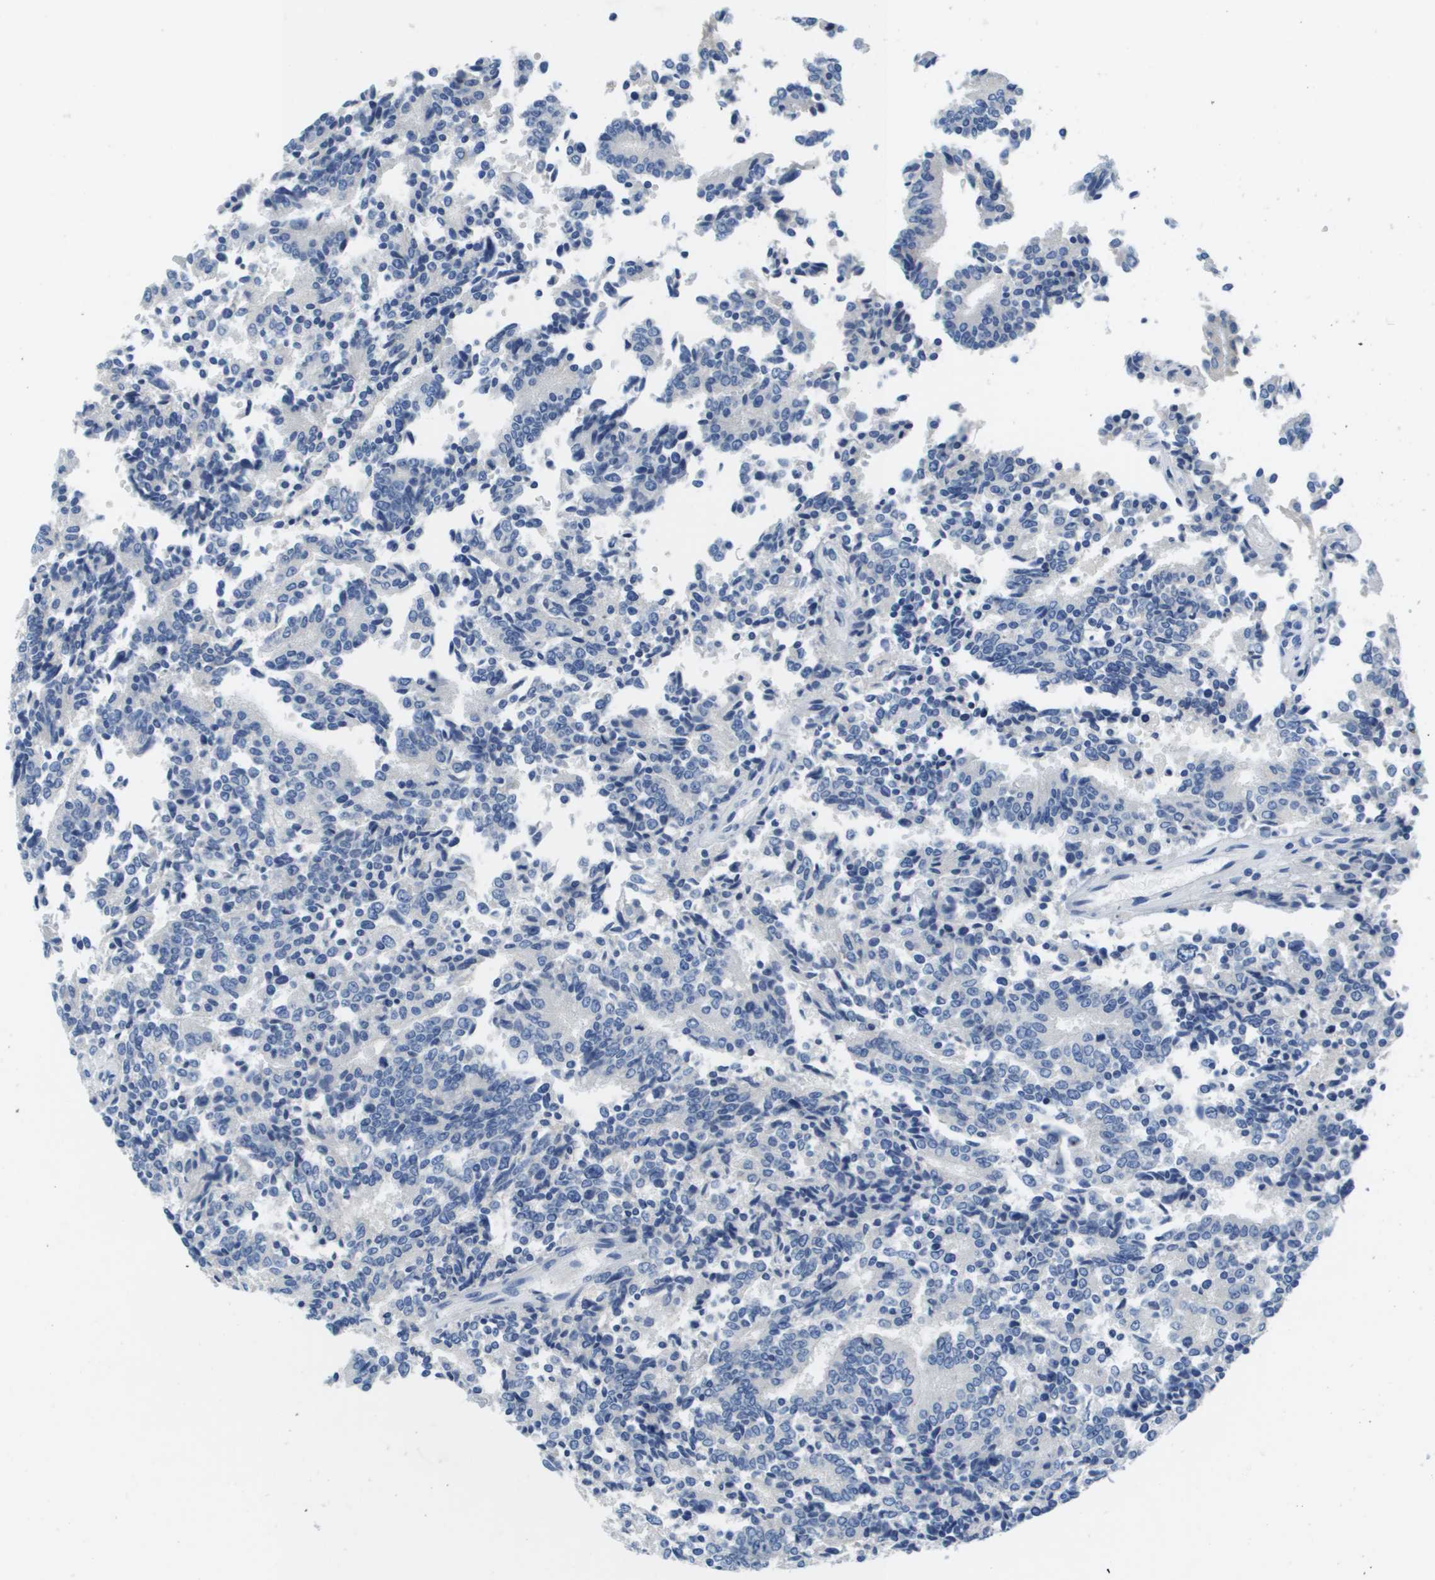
{"staining": {"intensity": "negative", "quantity": "none", "location": "none"}, "tissue": "prostate cancer", "cell_type": "Tumor cells", "image_type": "cancer", "snomed": [{"axis": "morphology", "description": "Normal tissue, NOS"}, {"axis": "morphology", "description": "Adenocarcinoma, High grade"}, {"axis": "topography", "description": "Prostate"}, {"axis": "topography", "description": "Seminal veicle"}], "caption": "High magnification brightfield microscopy of prostate cancer (high-grade adenocarcinoma) stained with DAB (brown) and counterstained with hematoxylin (blue): tumor cells show no significant staining. (DAB (3,3'-diaminobenzidine) IHC visualized using brightfield microscopy, high magnification).", "gene": "MS4A1", "patient": {"sex": "male", "age": 55}}